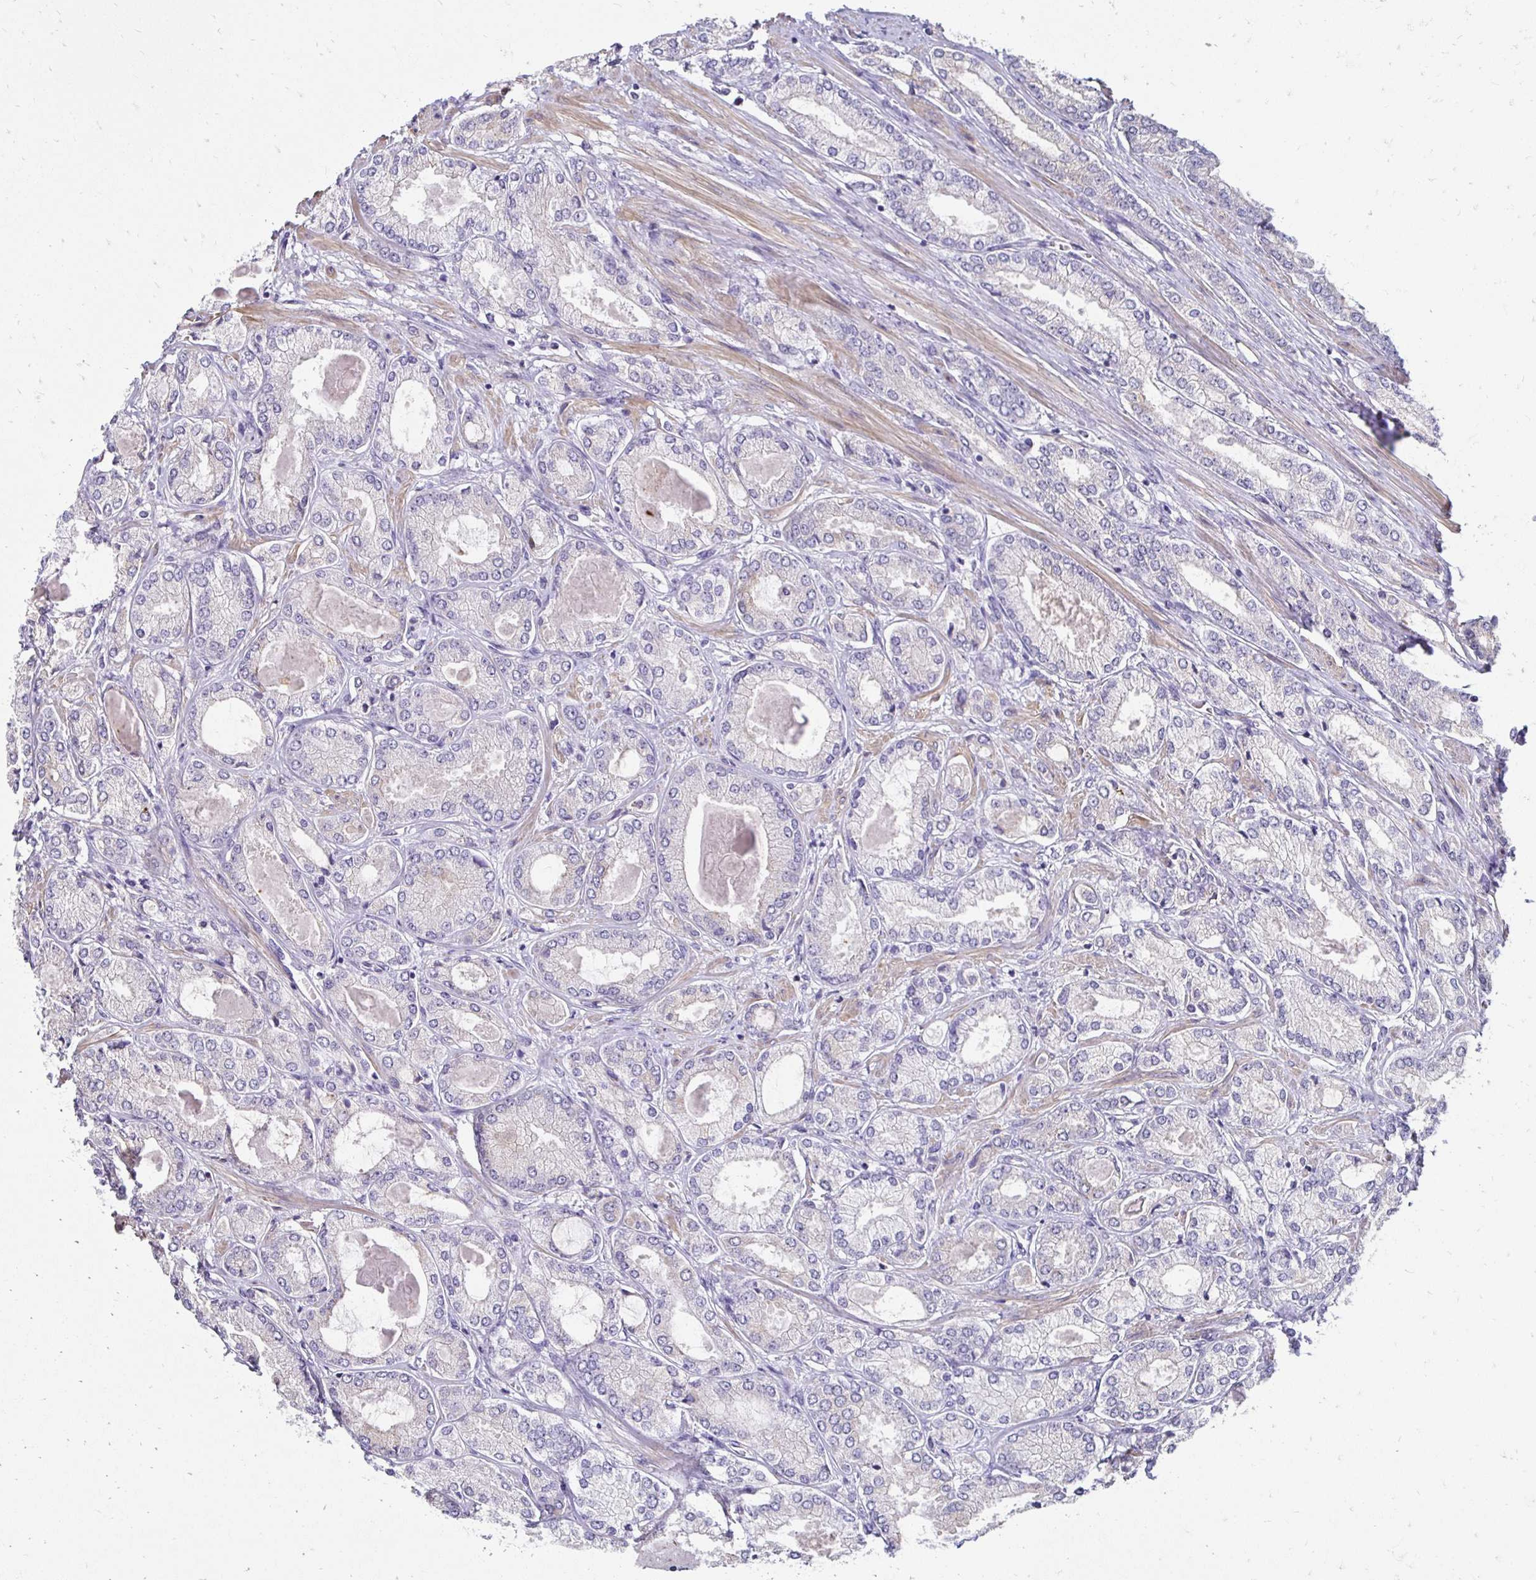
{"staining": {"intensity": "negative", "quantity": "none", "location": "none"}, "tissue": "prostate cancer", "cell_type": "Tumor cells", "image_type": "cancer", "snomed": [{"axis": "morphology", "description": "Adenocarcinoma, High grade"}, {"axis": "topography", "description": "Prostate"}], "caption": "There is no significant expression in tumor cells of prostate cancer (adenocarcinoma (high-grade)). (Immunohistochemistry, brightfield microscopy, high magnification).", "gene": "AKAP6", "patient": {"sex": "male", "age": 68}}